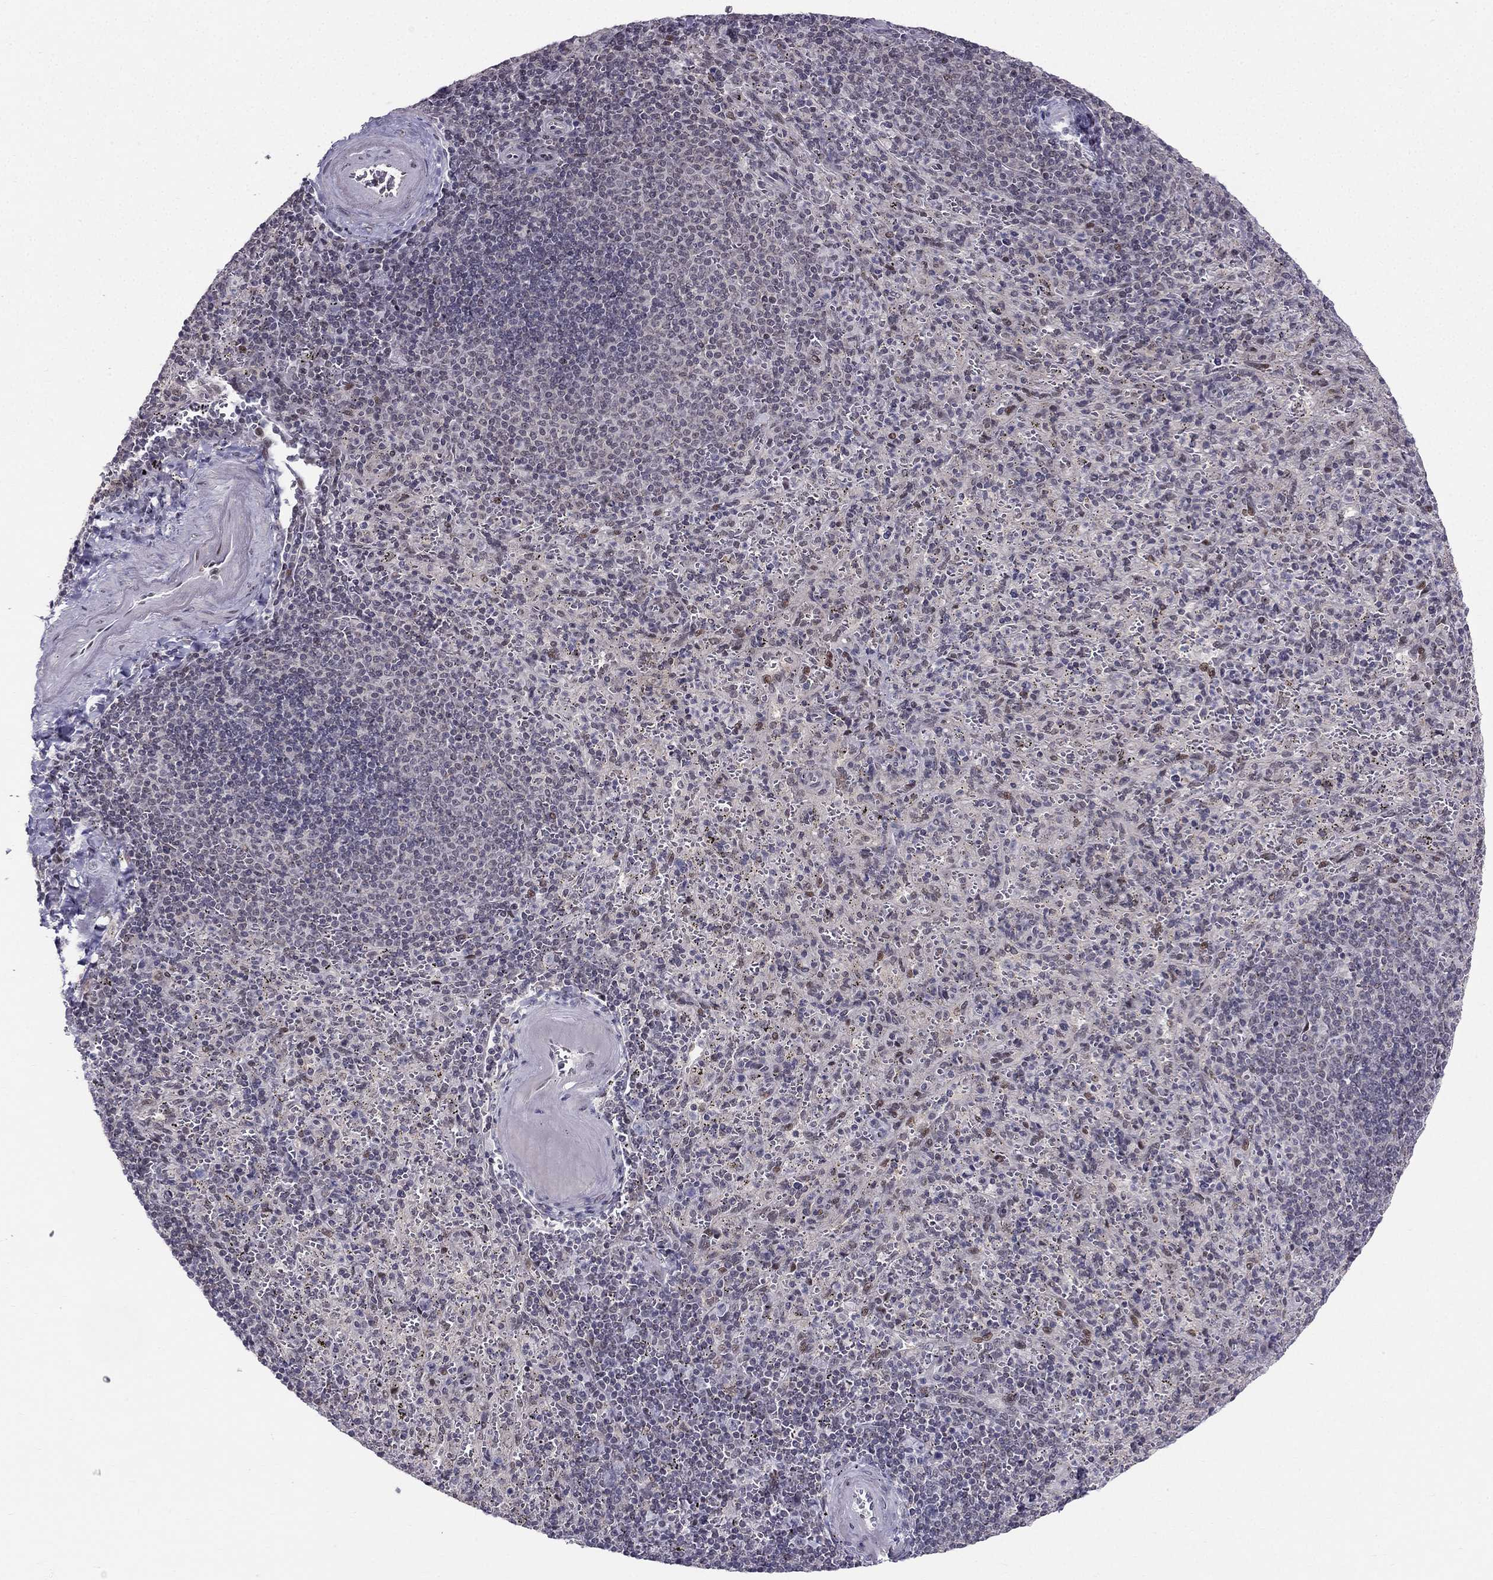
{"staining": {"intensity": "weak", "quantity": "<25%", "location": "nuclear"}, "tissue": "spleen", "cell_type": "Cells in red pulp", "image_type": "normal", "snomed": [{"axis": "morphology", "description": "Normal tissue, NOS"}, {"axis": "topography", "description": "Spleen"}], "caption": "Immunohistochemistry (IHC) of unremarkable spleen reveals no expression in cells in red pulp. (IHC, brightfield microscopy, high magnification).", "gene": "RPRD2", "patient": {"sex": "male", "age": 57}}